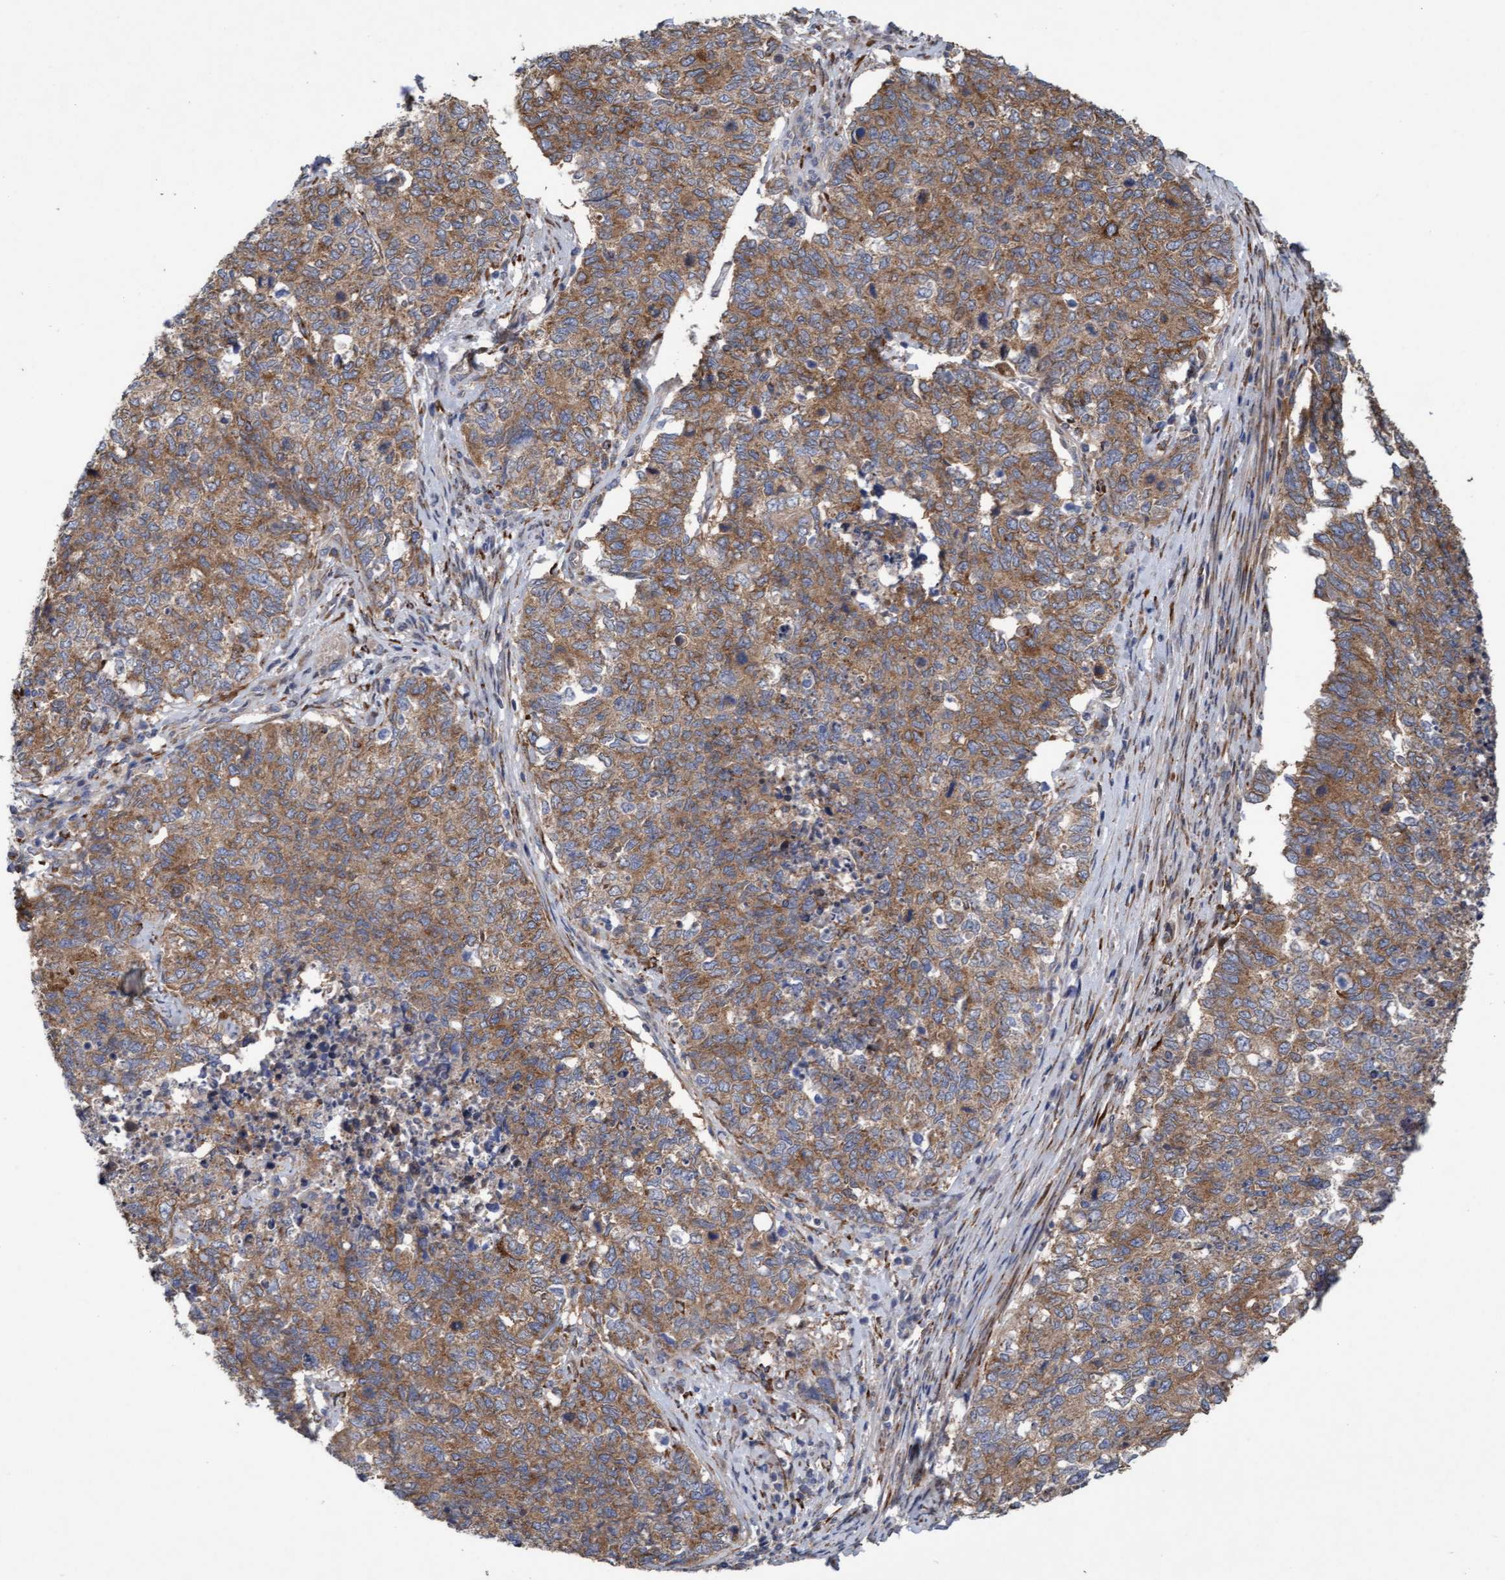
{"staining": {"intensity": "moderate", "quantity": ">75%", "location": "cytoplasmic/membranous"}, "tissue": "cervical cancer", "cell_type": "Tumor cells", "image_type": "cancer", "snomed": [{"axis": "morphology", "description": "Squamous cell carcinoma, NOS"}, {"axis": "topography", "description": "Cervix"}], "caption": "The histopathology image demonstrates staining of cervical cancer (squamous cell carcinoma), revealing moderate cytoplasmic/membranous protein expression (brown color) within tumor cells. The staining was performed using DAB (3,3'-diaminobenzidine) to visualize the protein expression in brown, while the nuclei were stained in blue with hematoxylin (Magnification: 20x).", "gene": "DDHD2", "patient": {"sex": "female", "age": 63}}